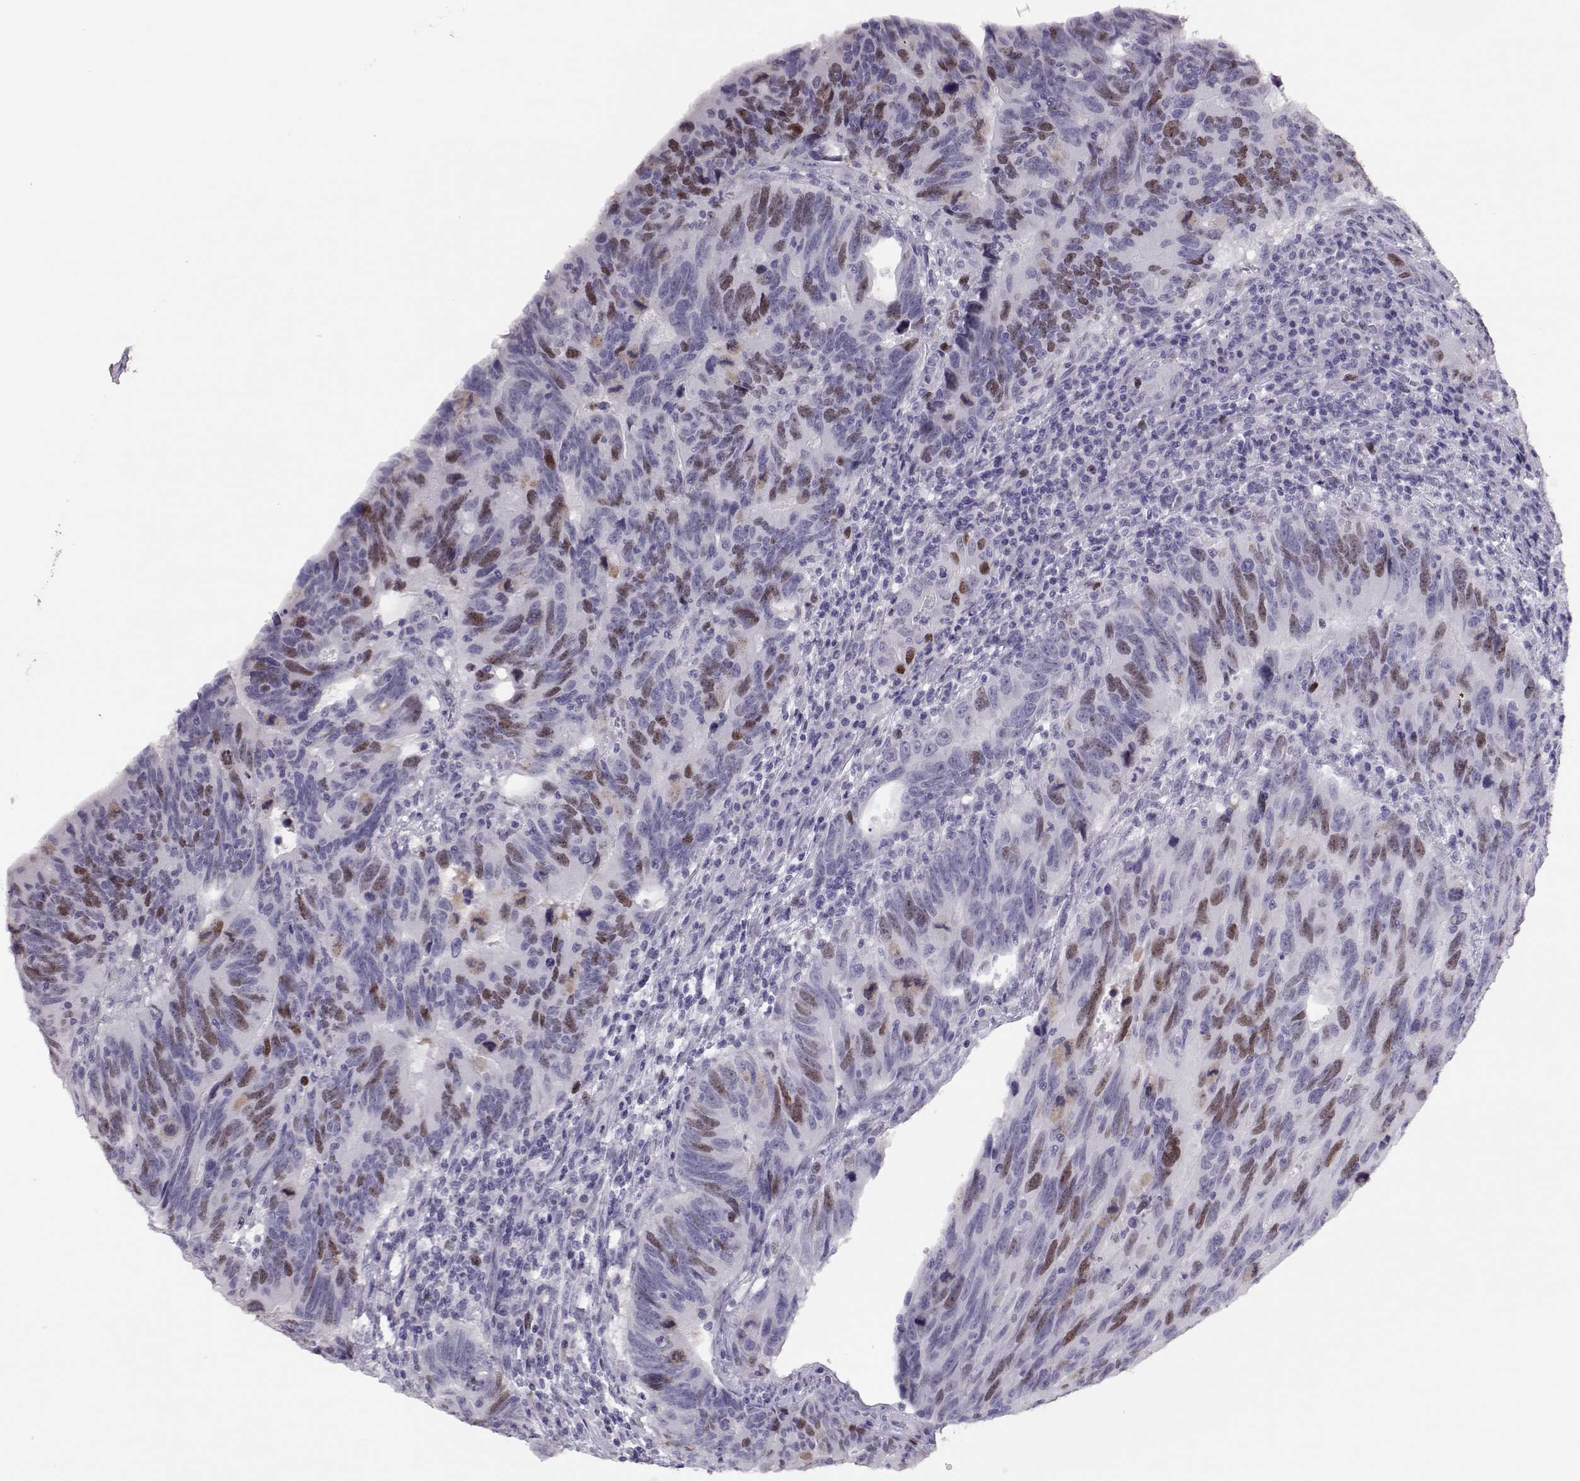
{"staining": {"intensity": "moderate", "quantity": "<25%", "location": "nuclear"}, "tissue": "colorectal cancer", "cell_type": "Tumor cells", "image_type": "cancer", "snomed": [{"axis": "morphology", "description": "Adenocarcinoma, NOS"}, {"axis": "topography", "description": "Colon"}], "caption": "The photomicrograph displays a brown stain indicating the presence of a protein in the nuclear of tumor cells in colorectal adenocarcinoma. Immunohistochemistry (ihc) stains the protein in brown and the nuclei are stained blue.", "gene": "SGO1", "patient": {"sex": "female", "age": 77}}